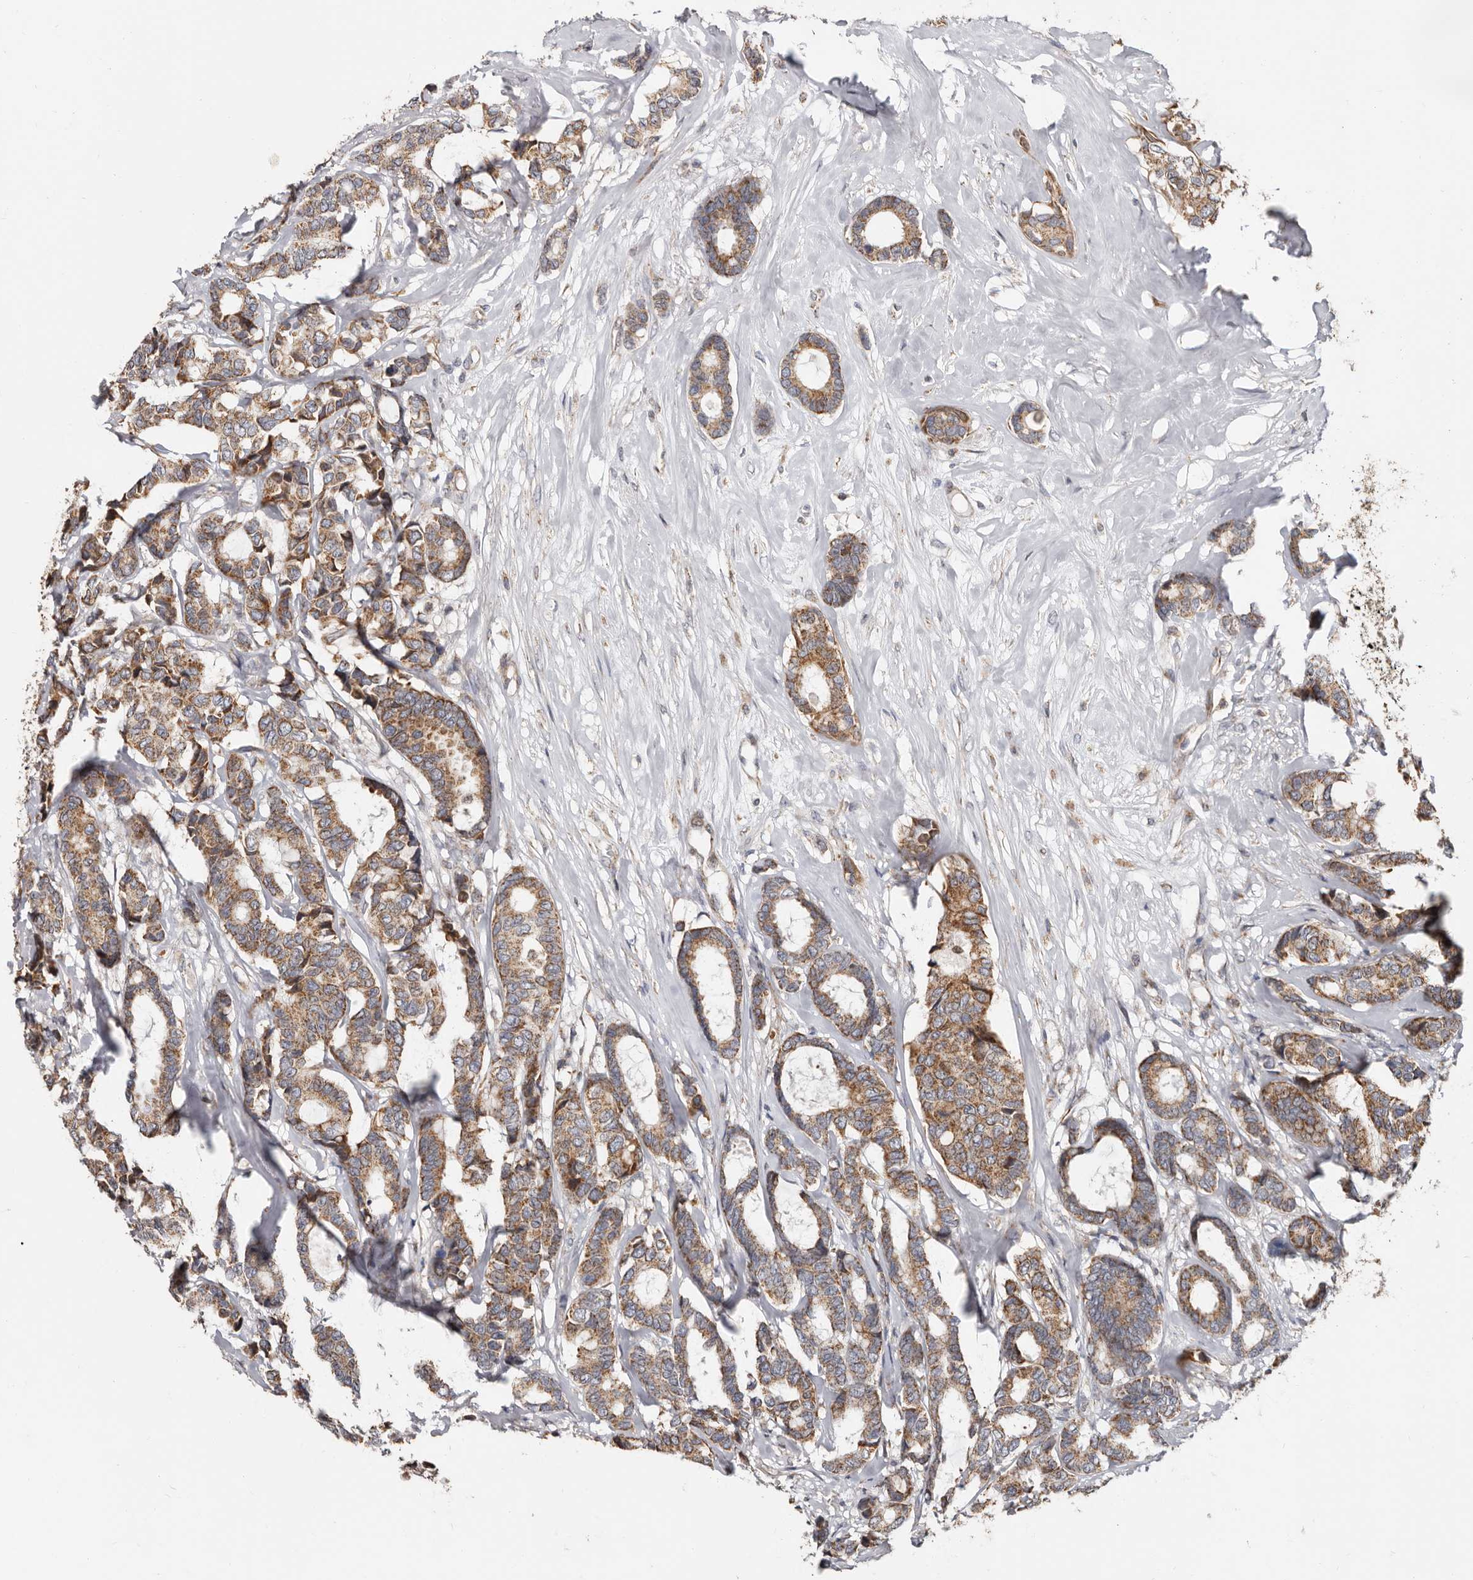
{"staining": {"intensity": "moderate", "quantity": ">75%", "location": "cytoplasmic/membranous"}, "tissue": "breast cancer", "cell_type": "Tumor cells", "image_type": "cancer", "snomed": [{"axis": "morphology", "description": "Duct carcinoma"}, {"axis": "topography", "description": "Breast"}], "caption": "The image exhibits staining of intraductal carcinoma (breast), revealing moderate cytoplasmic/membranous protein staining (brown color) within tumor cells.", "gene": "MRPL18", "patient": {"sex": "female", "age": 87}}